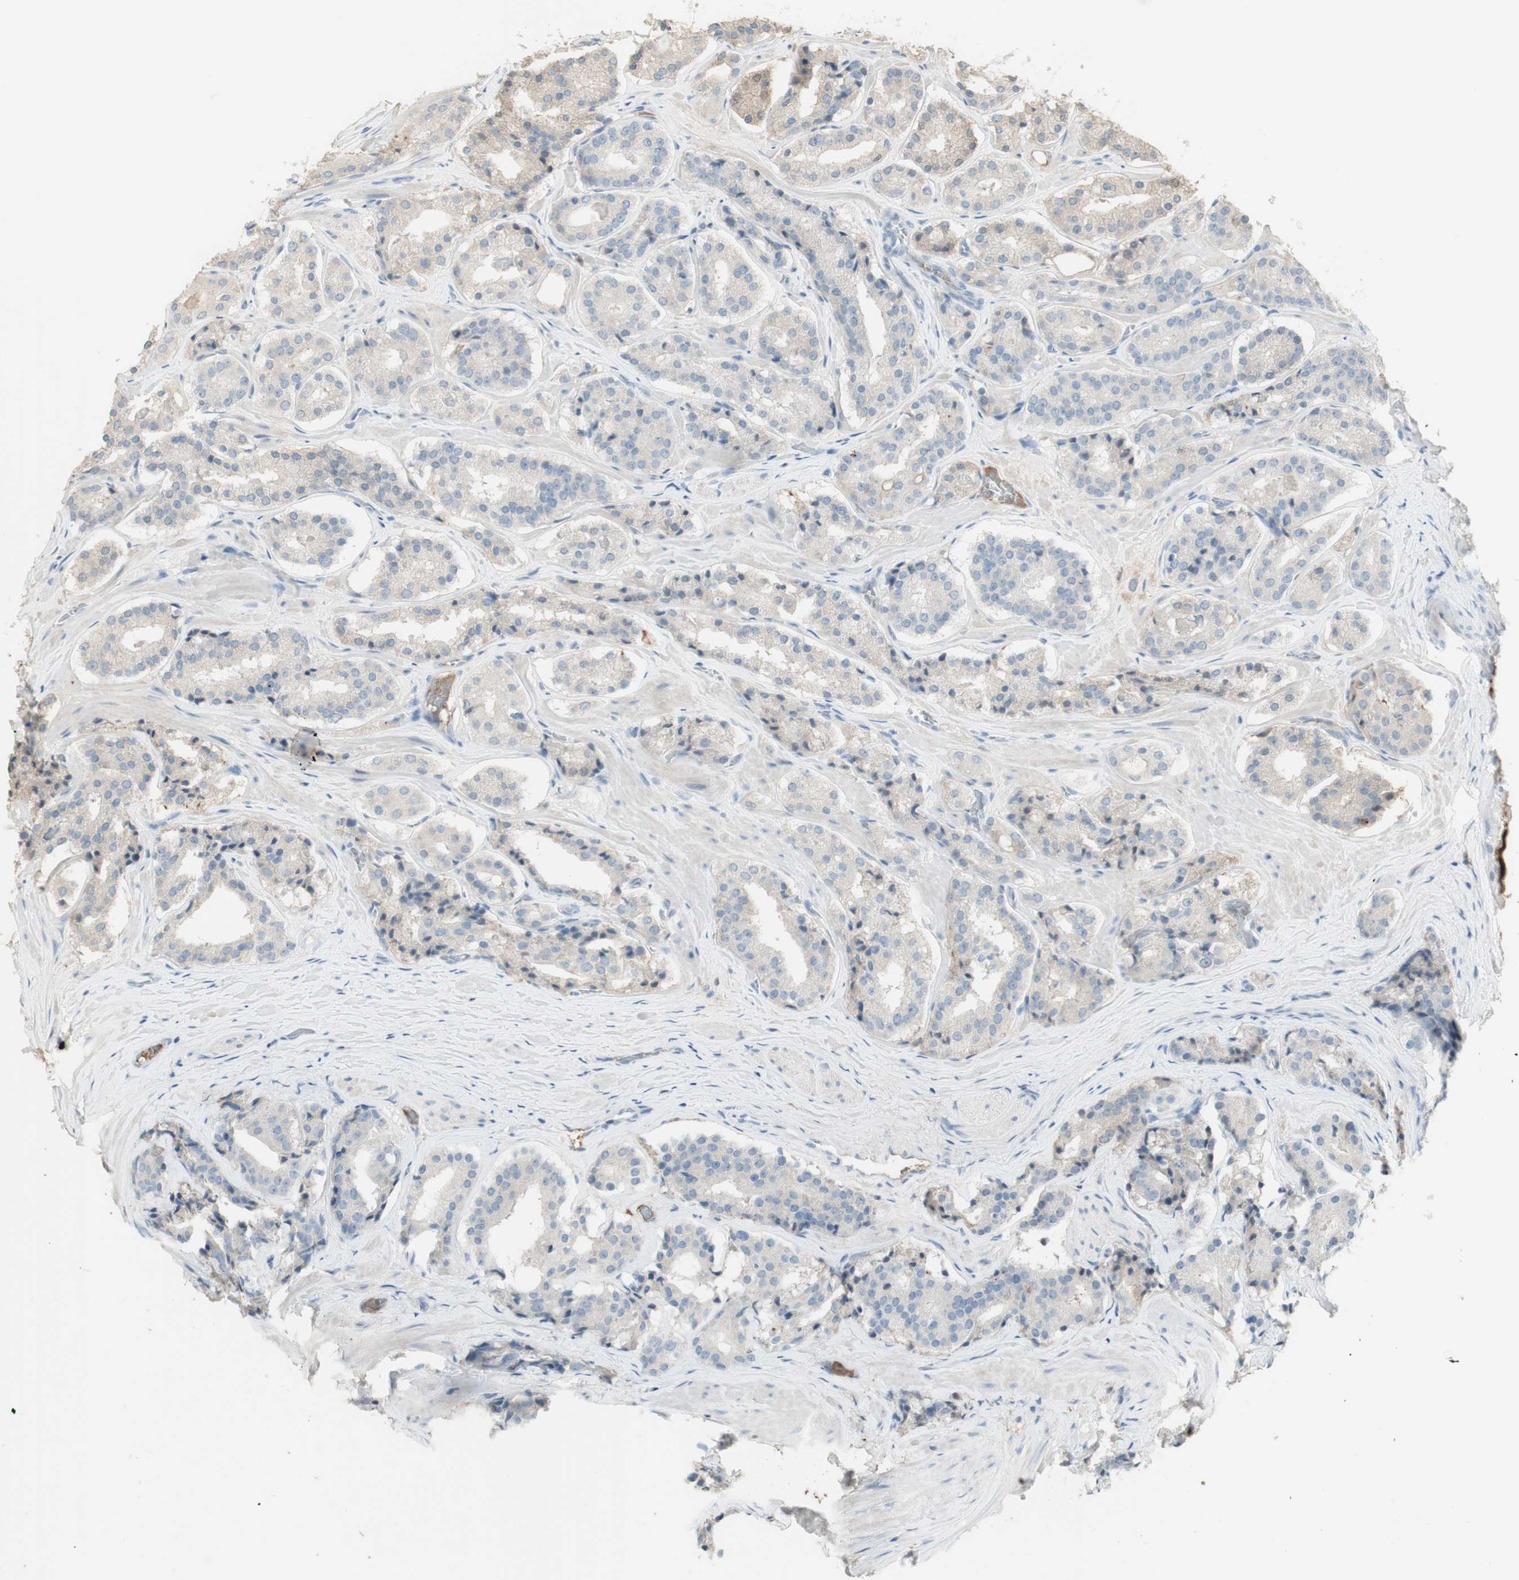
{"staining": {"intensity": "negative", "quantity": "none", "location": "none"}, "tissue": "prostate cancer", "cell_type": "Tumor cells", "image_type": "cancer", "snomed": [{"axis": "morphology", "description": "Adenocarcinoma, High grade"}, {"axis": "topography", "description": "Prostate"}], "caption": "The immunohistochemistry histopathology image has no significant expression in tumor cells of prostate high-grade adenocarcinoma tissue.", "gene": "IFNG", "patient": {"sex": "male", "age": 60}}